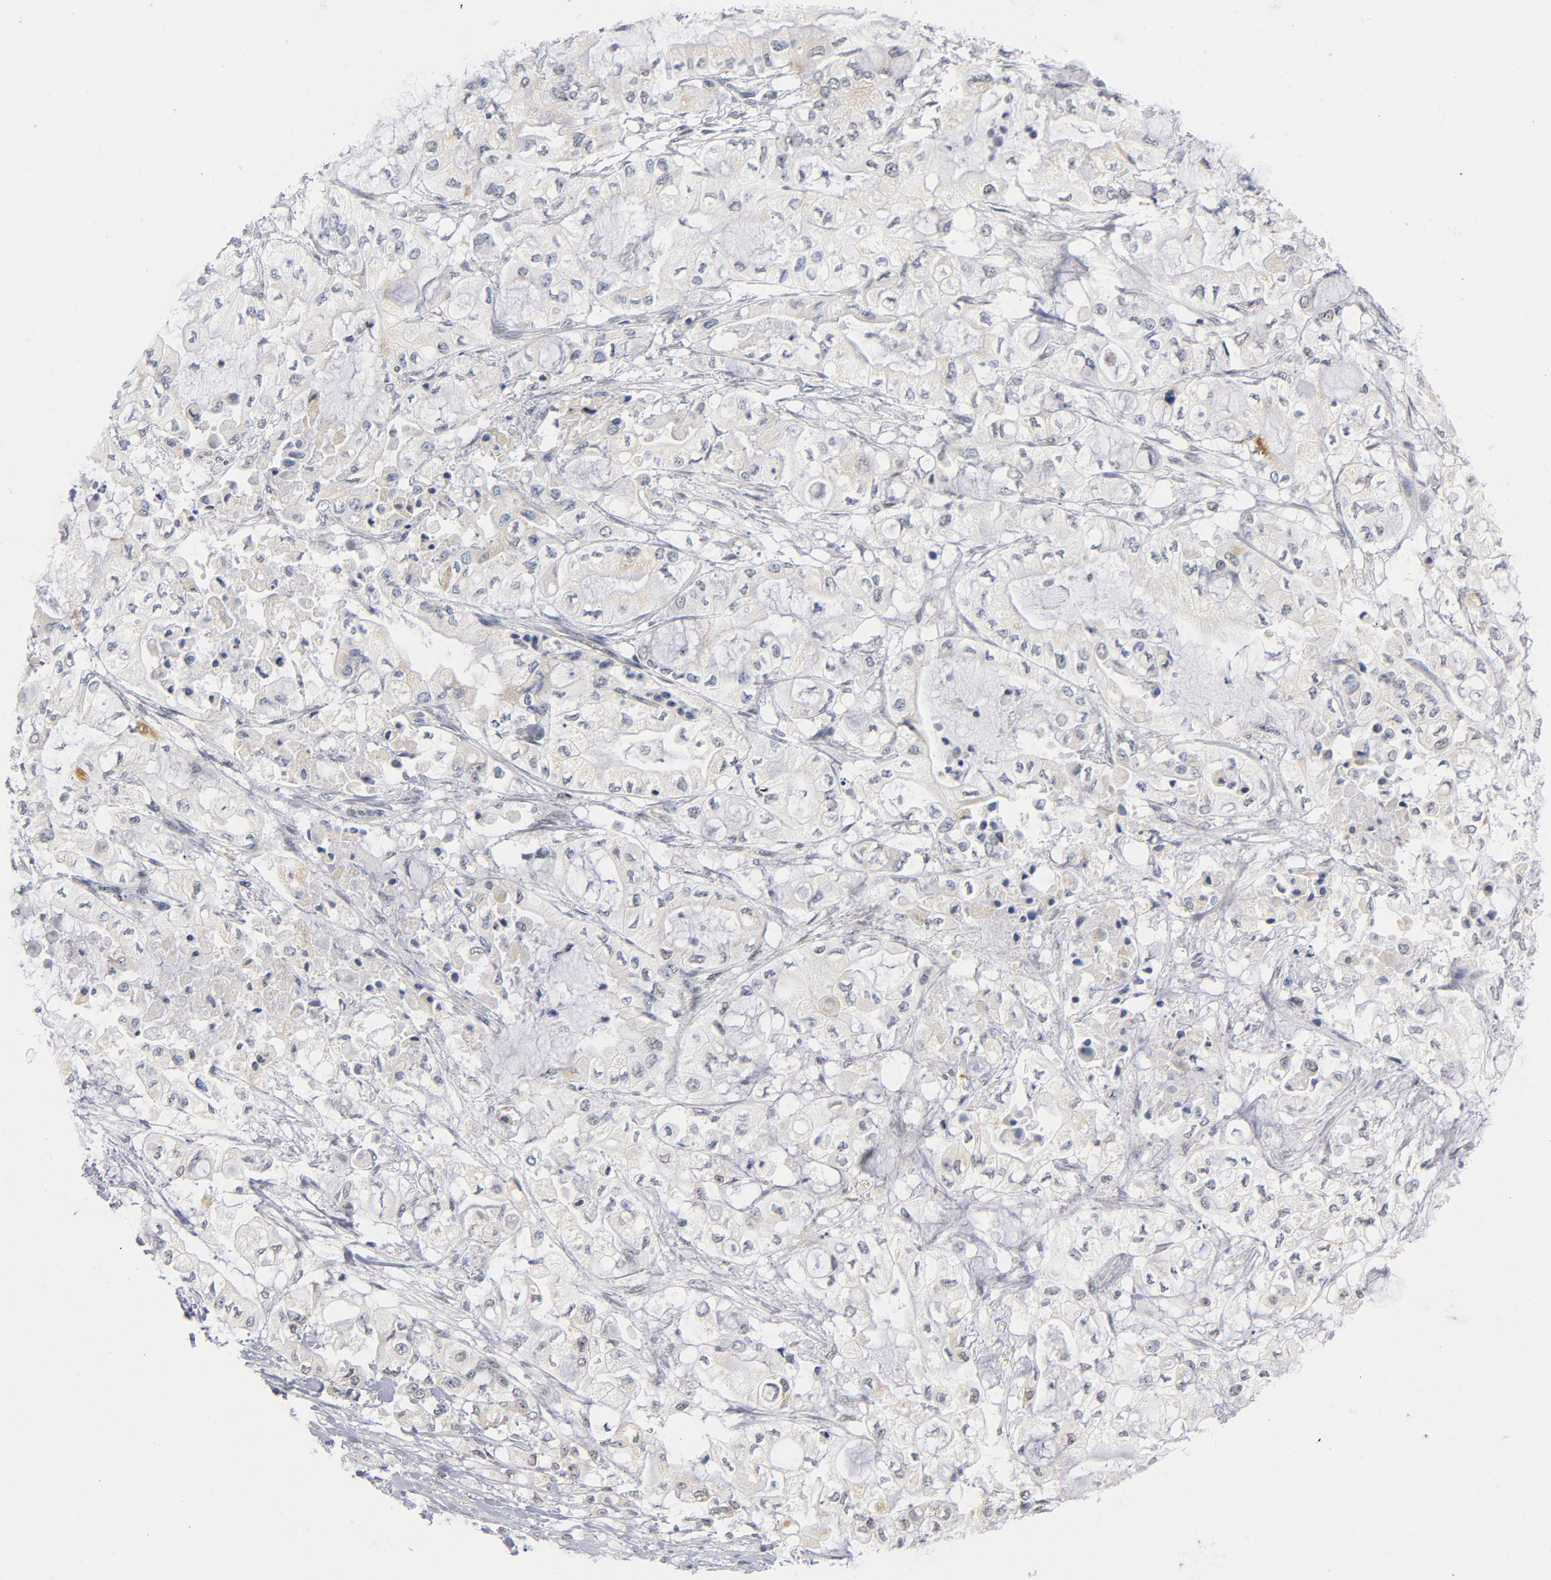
{"staining": {"intensity": "moderate", "quantity": "<25%", "location": "cytoplasmic/membranous"}, "tissue": "pancreatic cancer", "cell_type": "Tumor cells", "image_type": "cancer", "snomed": [{"axis": "morphology", "description": "Adenocarcinoma, NOS"}, {"axis": "topography", "description": "Pancreas"}], "caption": "Immunohistochemical staining of pancreatic cancer shows low levels of moderate cytoplasmic/membranous protein positivity in approximately <25% of tumor cells.", "gene": "BAP1", "patient": {"sex": "male", "age": 79}}